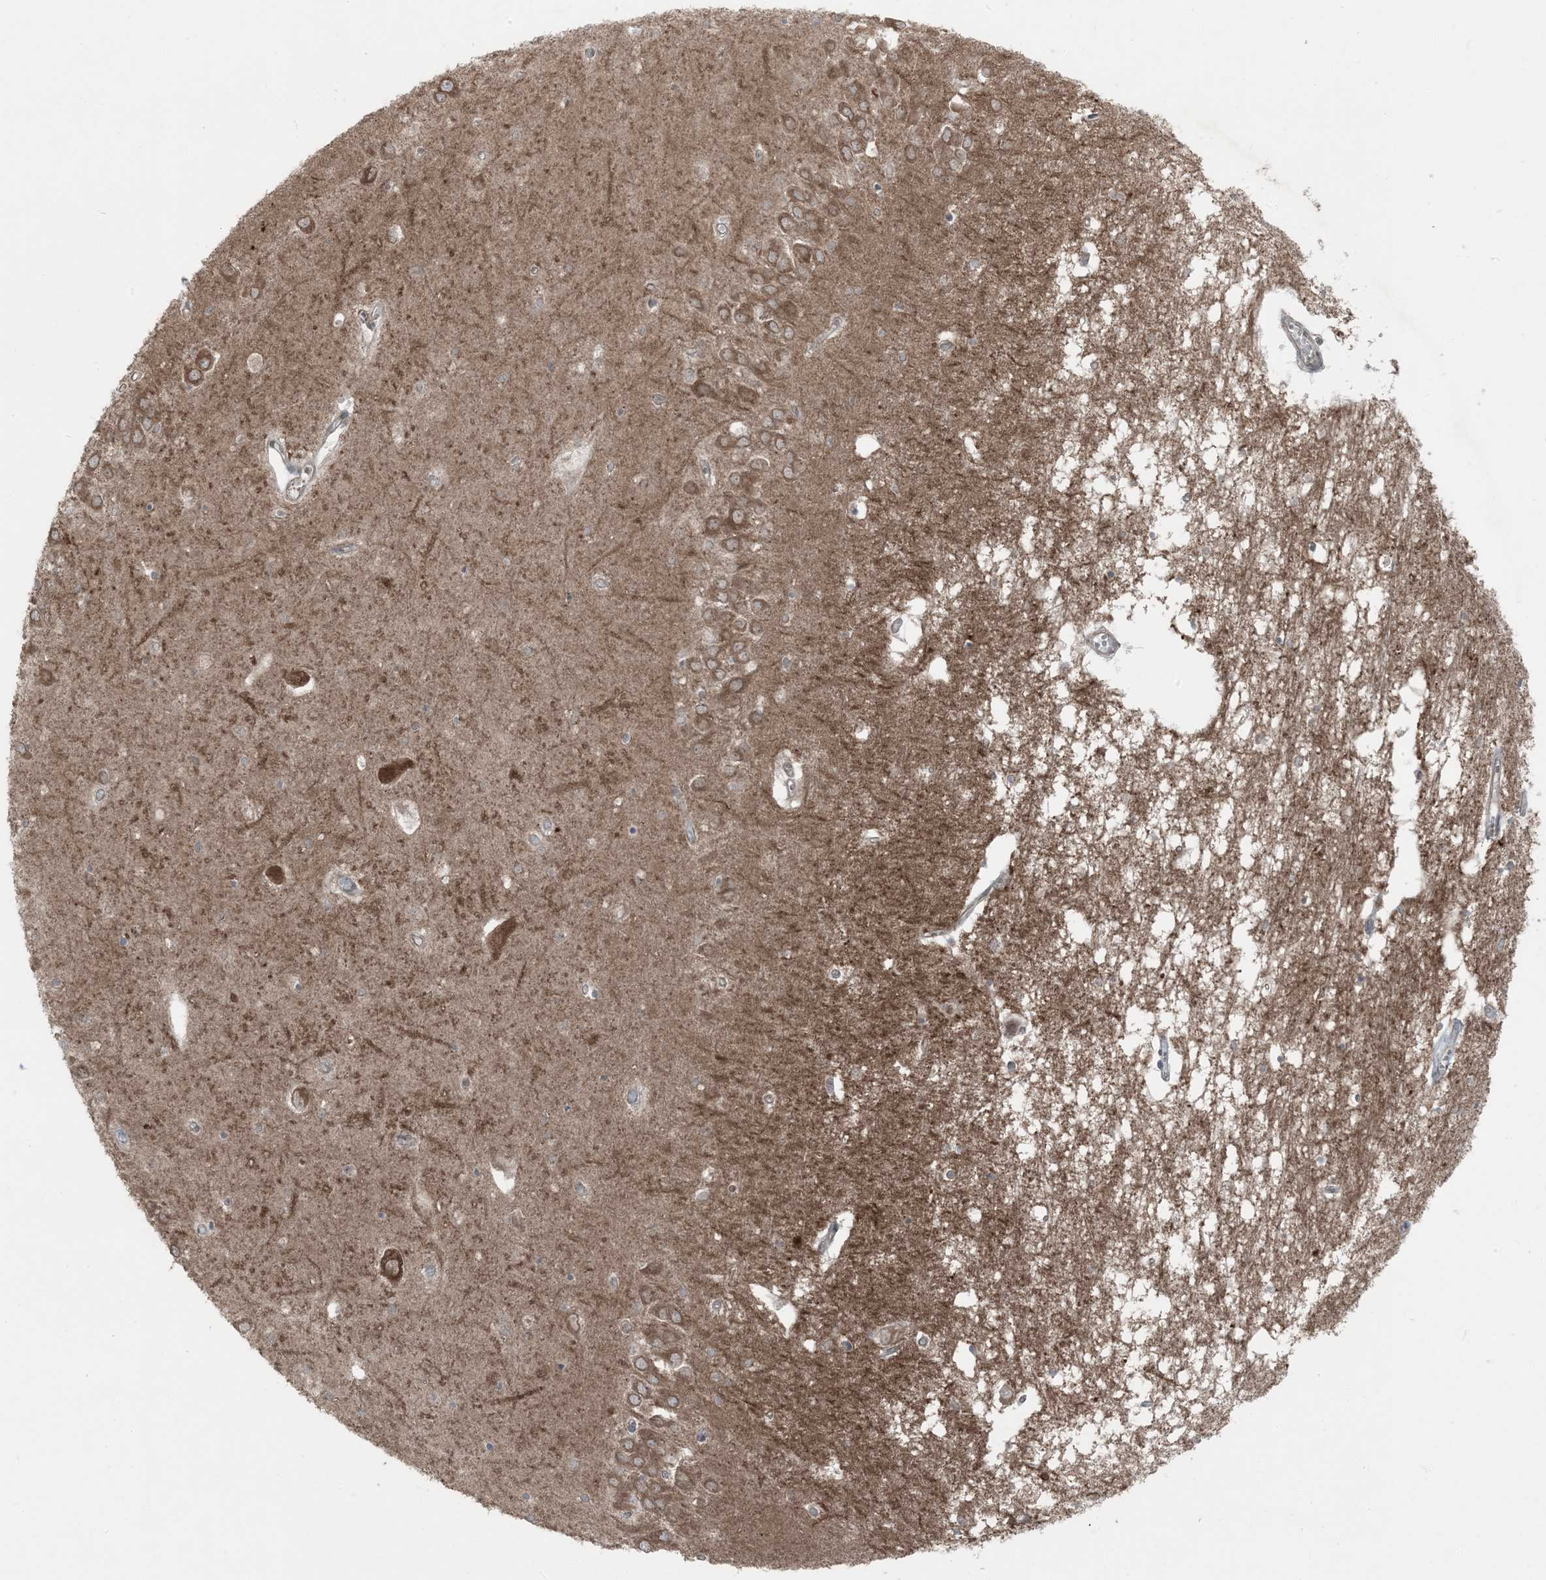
{"staining": {"intensity": "weak", "quantity": "<25%", "location": "cytoplasmic/membranous"}, "tissue": "hippocampus", "cell_type": "Glial cells", "image_type": "normal", "snomed": [{"axis": "morphology", "description": "Normal tissue, NOS"}, {"axis": "topography", "description": "Hippocampus"}], "caption": "DAB immunohistochemical staining of unremarkable hippocampus demonstrates no significant expression in glial cells.", "gene": "RAB3GAP1", "patient": {"sex": "male", "age": 70}}